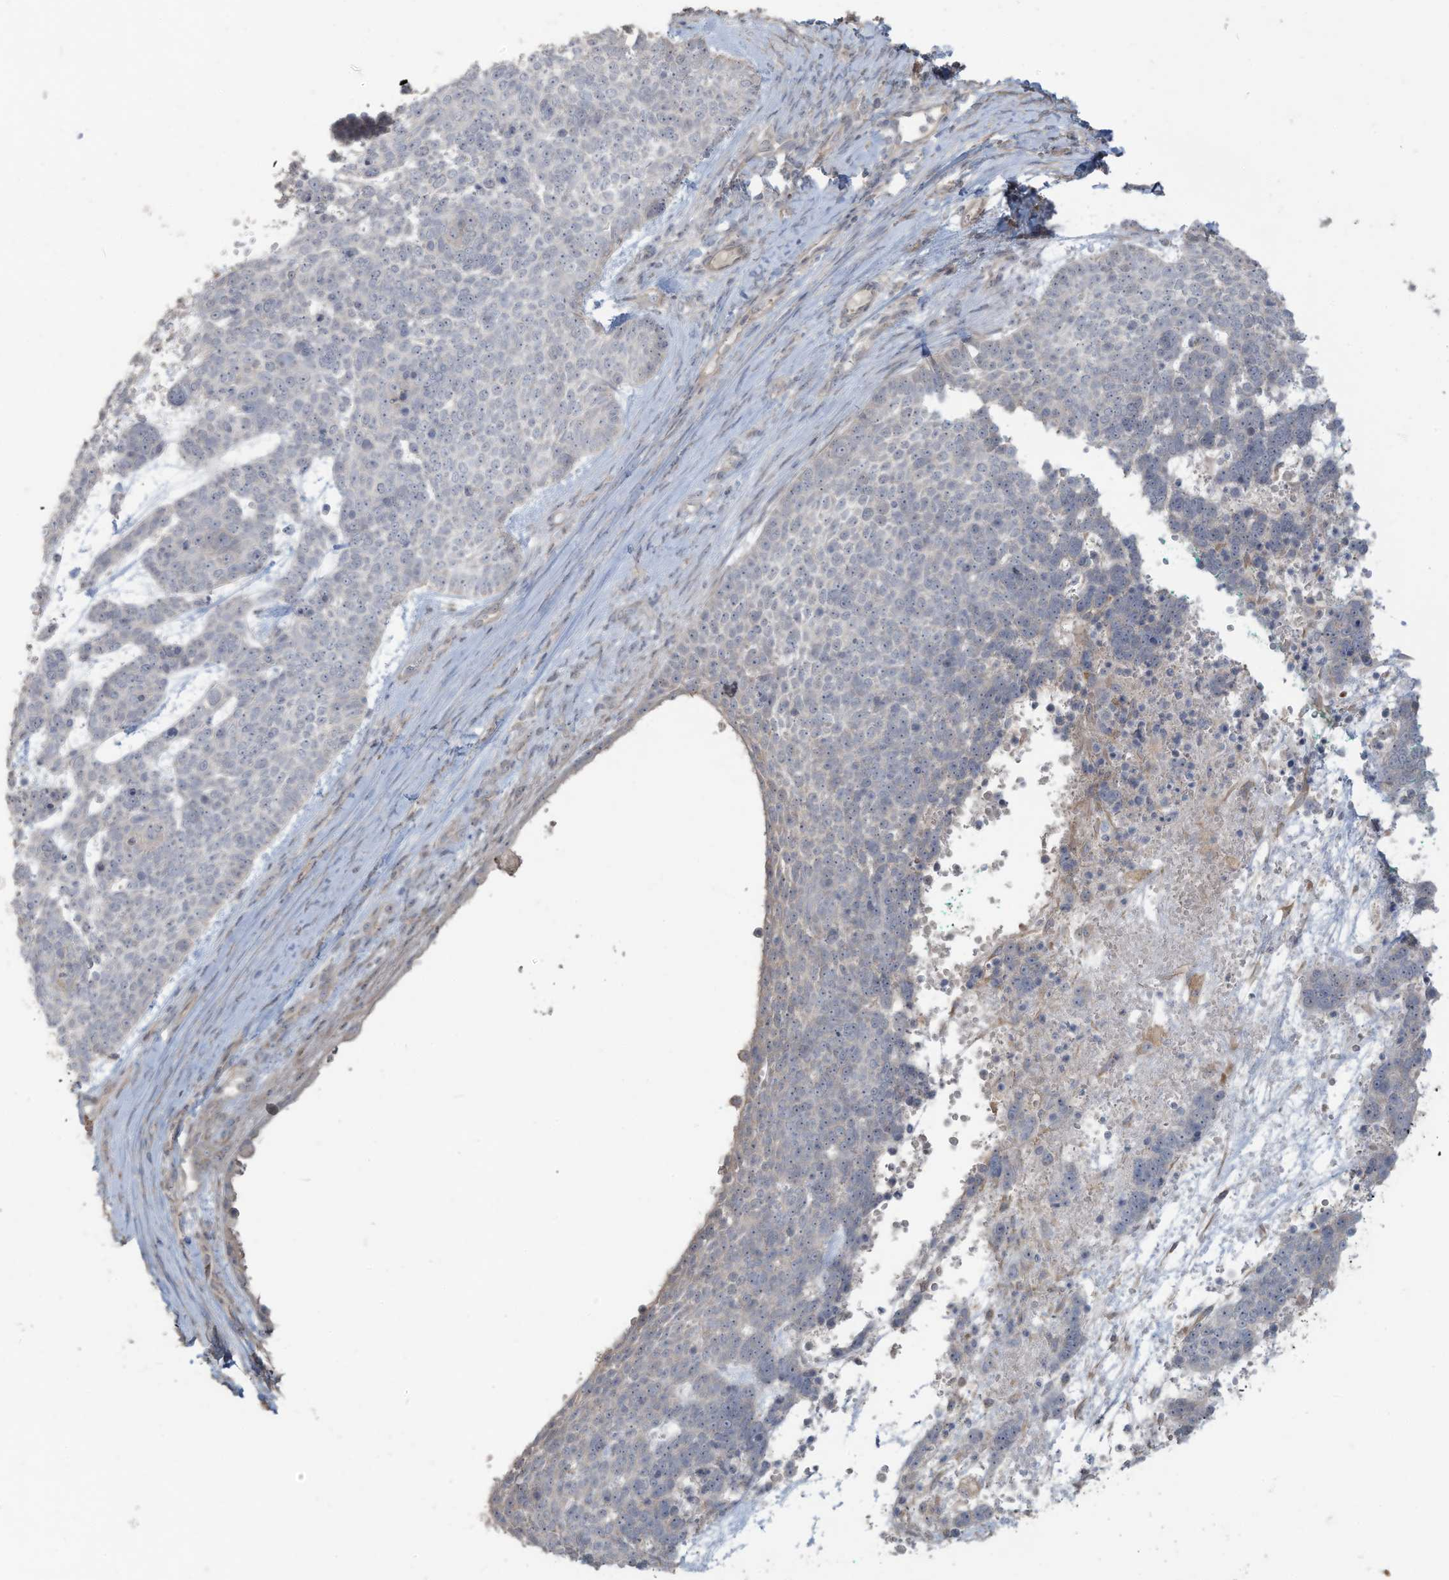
{"staining": {"intensity": "negative", "quantity": "none", "location": "none"}, "tissue": "skin cancer", "cell_type": "Tumor cells", "image_type": "cancer", "snomed": [{"axis": "morphology", "description": "Basal cell carcinoma"}, {"axis": "topography", "description": "Skin"}], "caption": "The histopathology image shows no significant expression in tumor cells of skin cancer (basal cell carcinoma). (Brightfield microscopy of DAB (3,3'-diaminobenzidine) IHC at high magnification).", "gene": "MAGIX", "patient": {"sex": "female", "age": 81}}